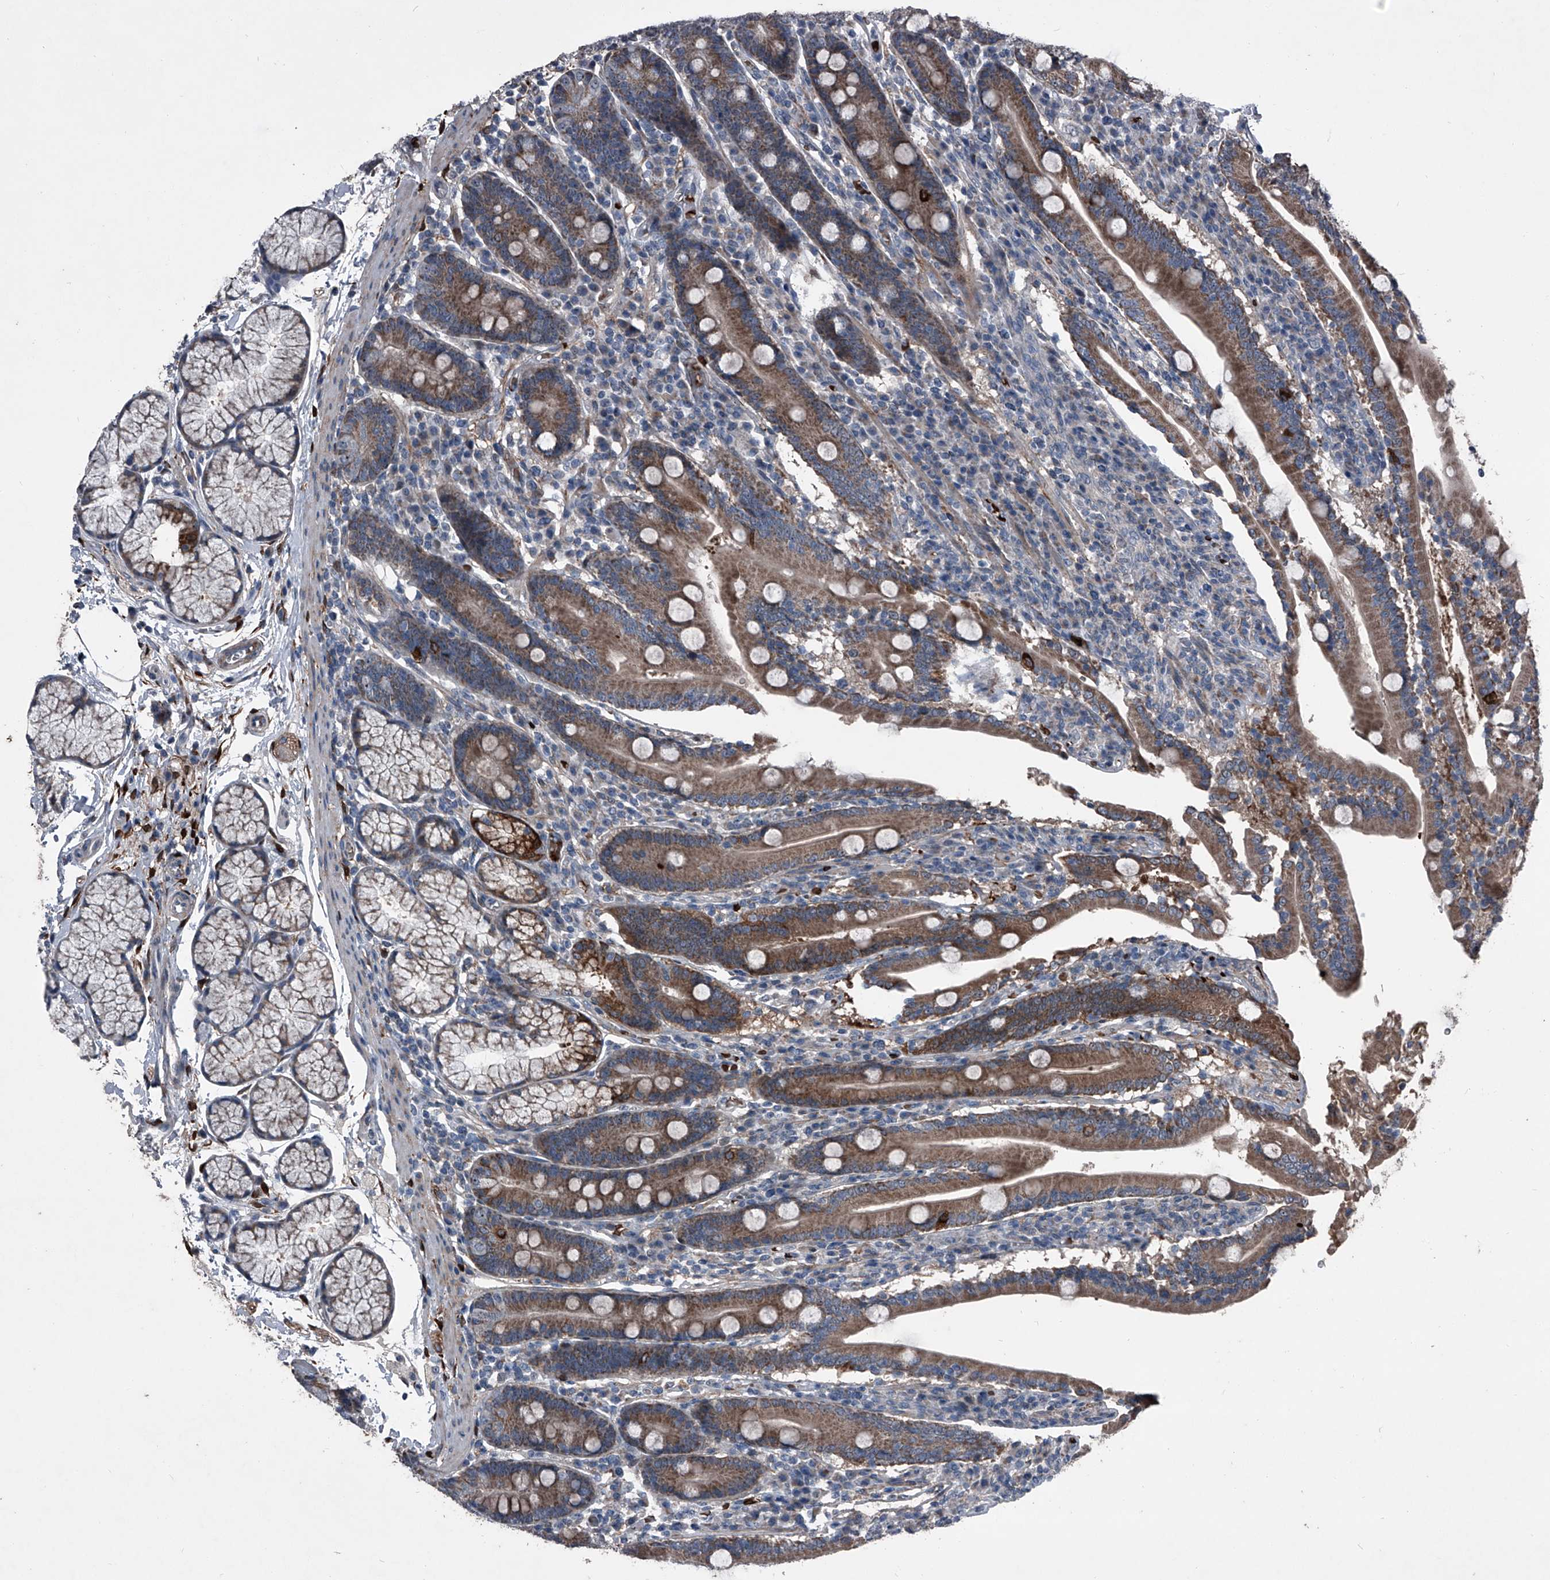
{"staining": {"intensity": "moderate", "quantity": ">75%", "location": "cytoplasmic/membranous"}, "tissue": "duodenum", "cell_type": "Glandular cells", "image_type": "normal", "snomed": [{"axis": "morphology", "description": "Normal tissue, NOS"}, {"axis": "topography", "description": "Duodenum"}], "caption": "Glandular cells demonstrate medium levels of moderate cytoplasmic/membranous positivity in approximately >75% of cells in unremarkable duodenum. Immunohistochemistry stains the protein of interest in brown and the nuclei are stained blue.", "gene": "CEP85L", "patient": {"sex": "male", "age": 35}}